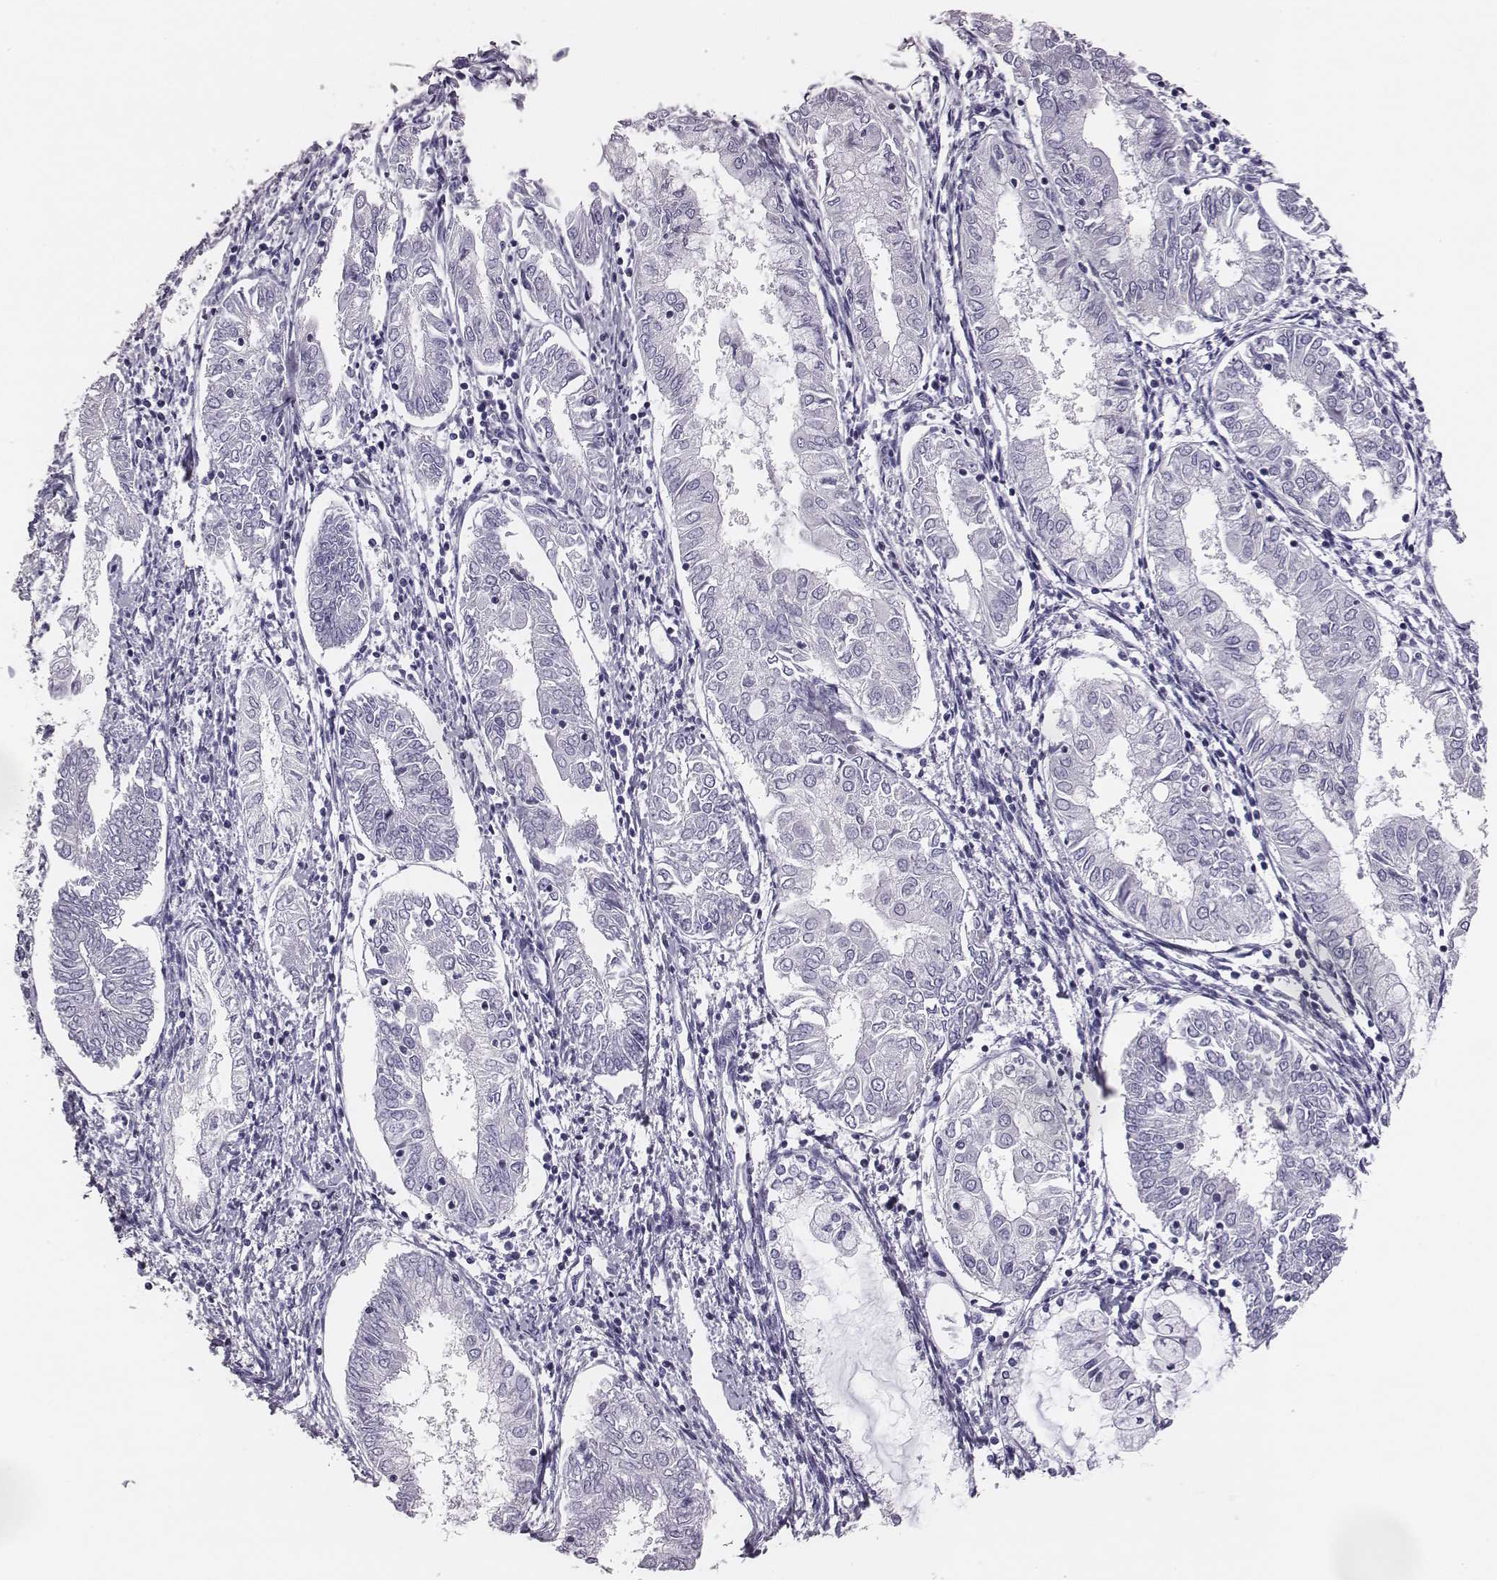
{"staining": {"intensity": "negative", "quantity": "none", "location": "none"}, "tissue": "endometrial cancer", "cell_type": "Tumor cells", "image_type": "cancer", "snomed": [{"axis": "morphology", "description": "Adenocarcinoma, NOS"}, {"axis": "topography", "description": "Endometrium"}], "caption": "High magnification brightfield microscopy of endometrial cancer (adenocarcinoma) stained with DAB (3,3'-diaminobenzidine) (brown) and counterstained with hematoxylin (blue): tumor cells show no significant positivity.", "gene": "ACOD1", "patient": {"sex": "female", "age": 68}}